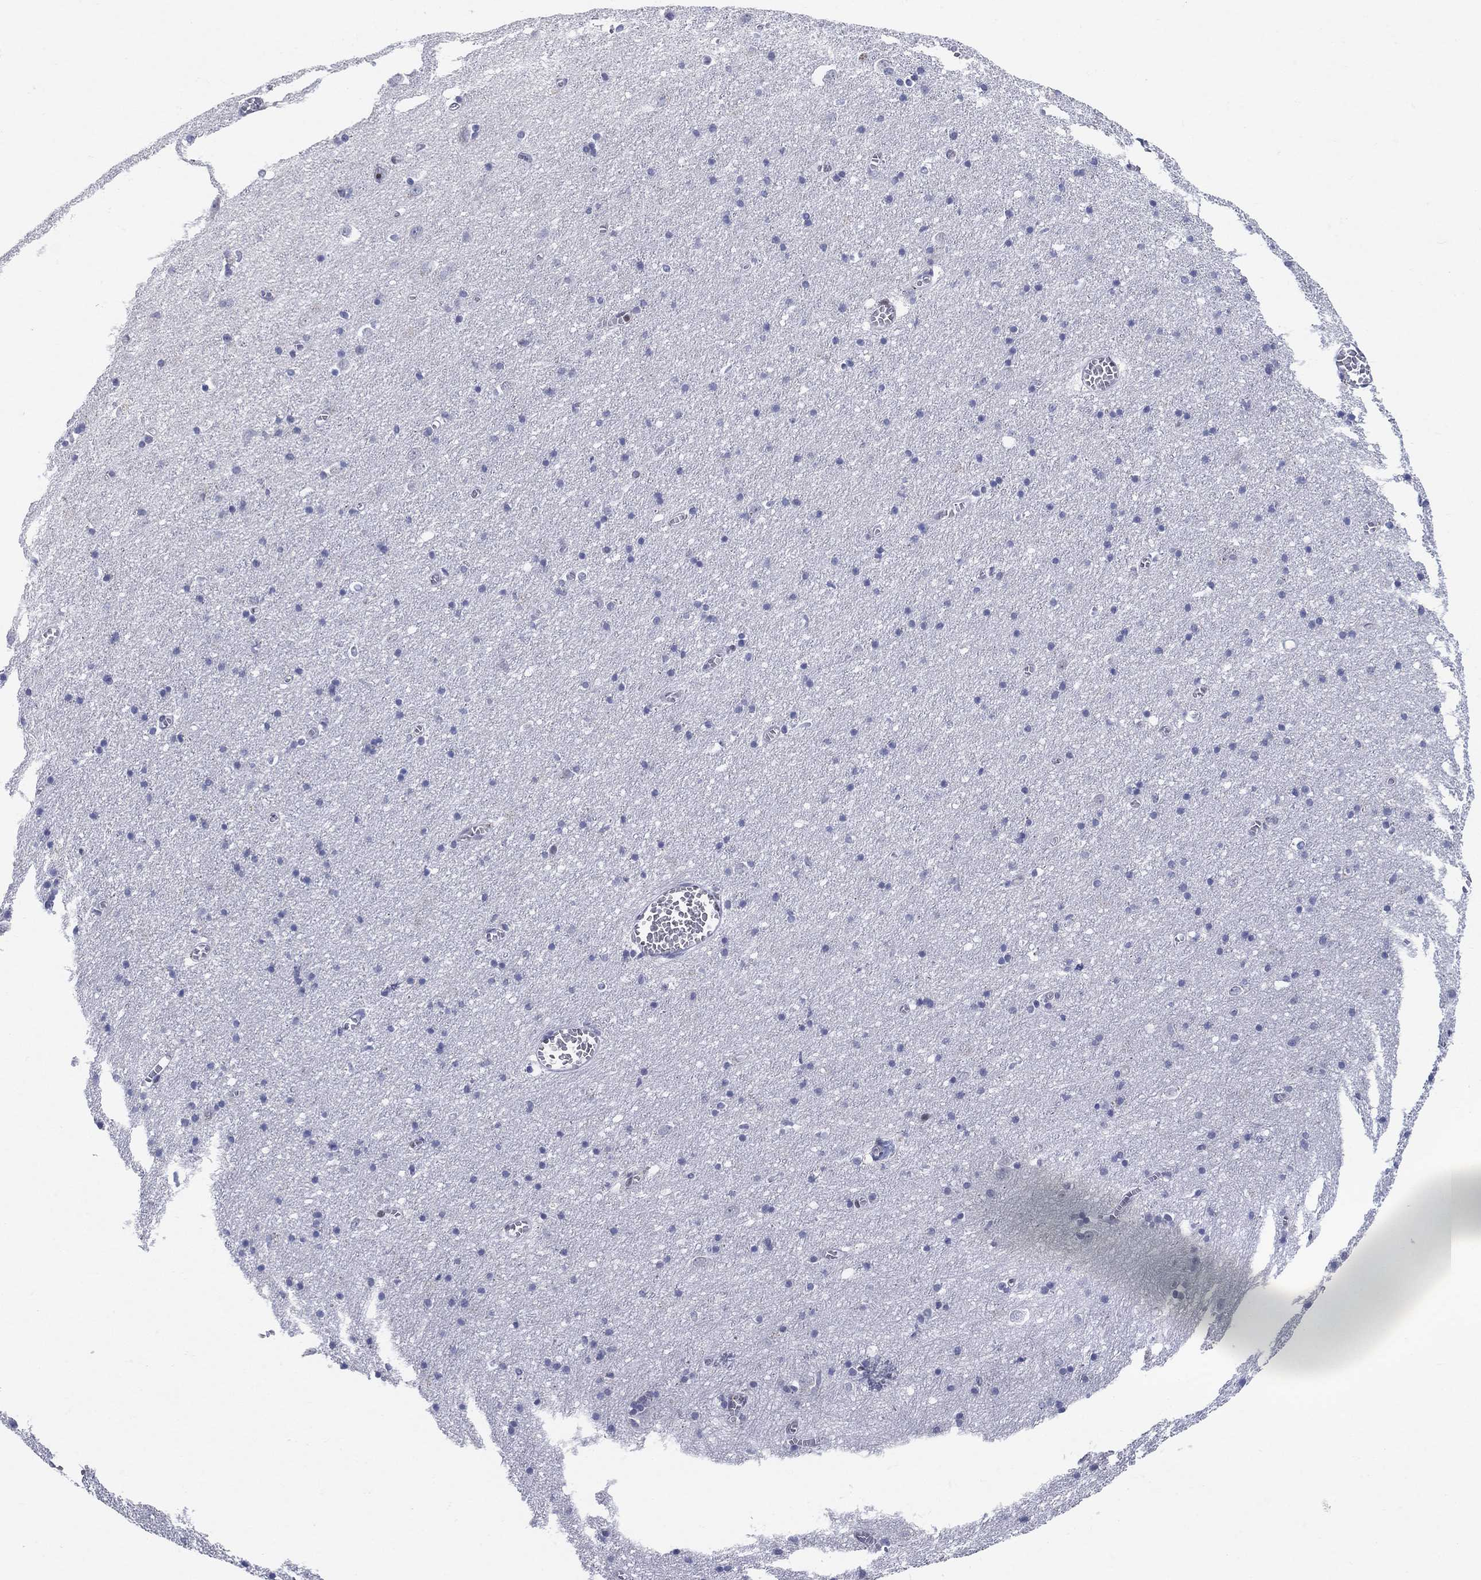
{"staining": {"intensity": "negative", "quantity": "none", "location": "none"}, "tissue": "cerebral cortex", "cell_type": "Endothelial cells", "image_type": "normal", "snomed": [{"axis": "morphology", "description": "Normal tissue, NOS"}, {"axis": "topography", "description": "Cerebral cortex"}], "caption": "Benign cerebral cortex was stained to show a protein in brown. There is no significant expression in endothelial cells.", "gene": "CENPE", "patient": {"sex": "male", "age": 70}}